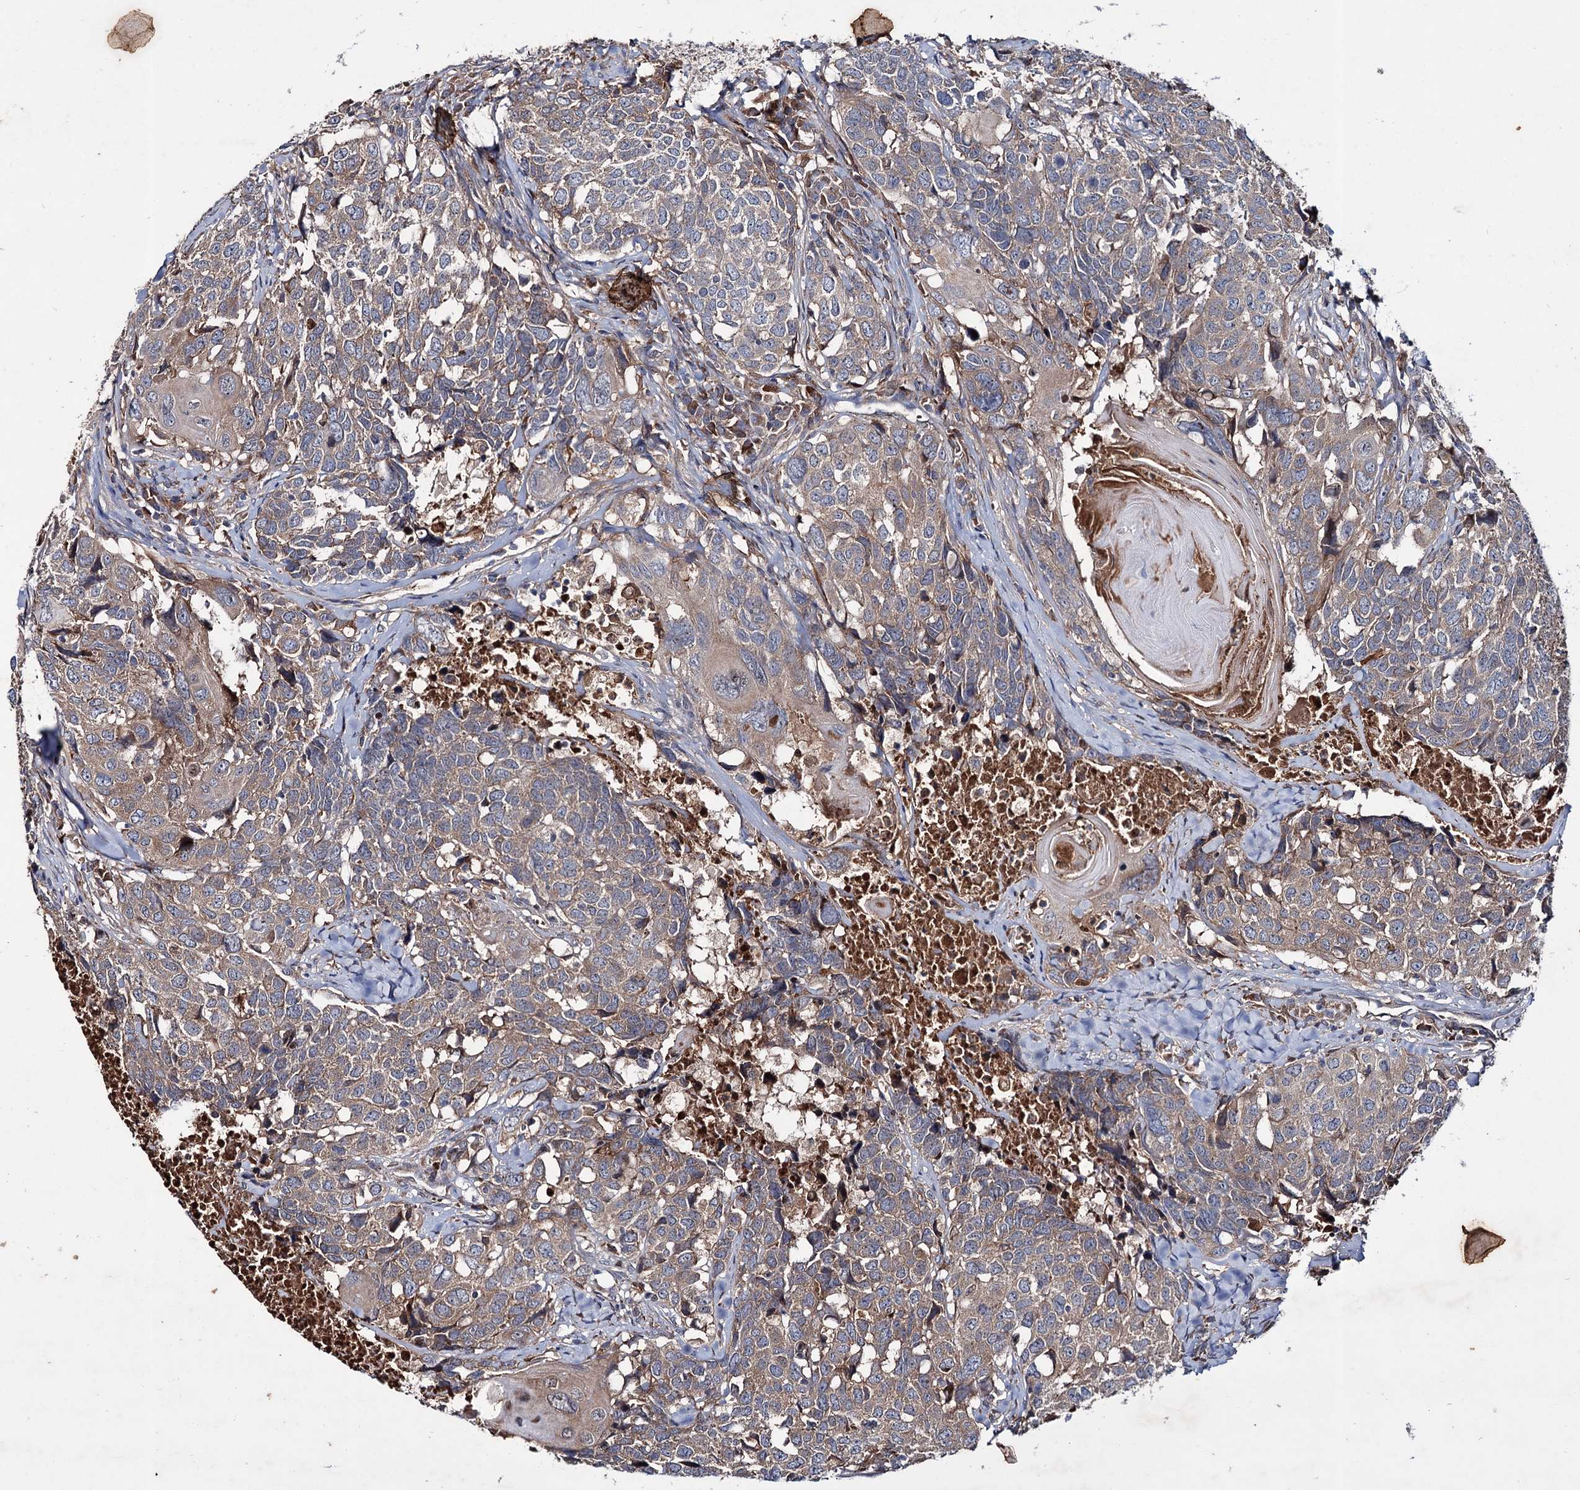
{"staining": {"intensity": "weak", "quantity": ">75%", "location": "cytoplasmic/membranous"}, "tissue": "head and neck cancer", "cell_type": "Tumor cells", "image_type": "cancer", "snomed": [{"axis": "morphology", "description": "Squamous cell carcinoma, NOS"}, {"axis": "topography", "description": "Head-Neck"}], "caption": "A micrograph of head and neck cancer (squamous cell carcinoma) stained for a protein displays weak cytoplasmic/membranous brown staining in tumor cells.", "gene": "PTPN3", "patient": {"sex": "male", "age": 66}}